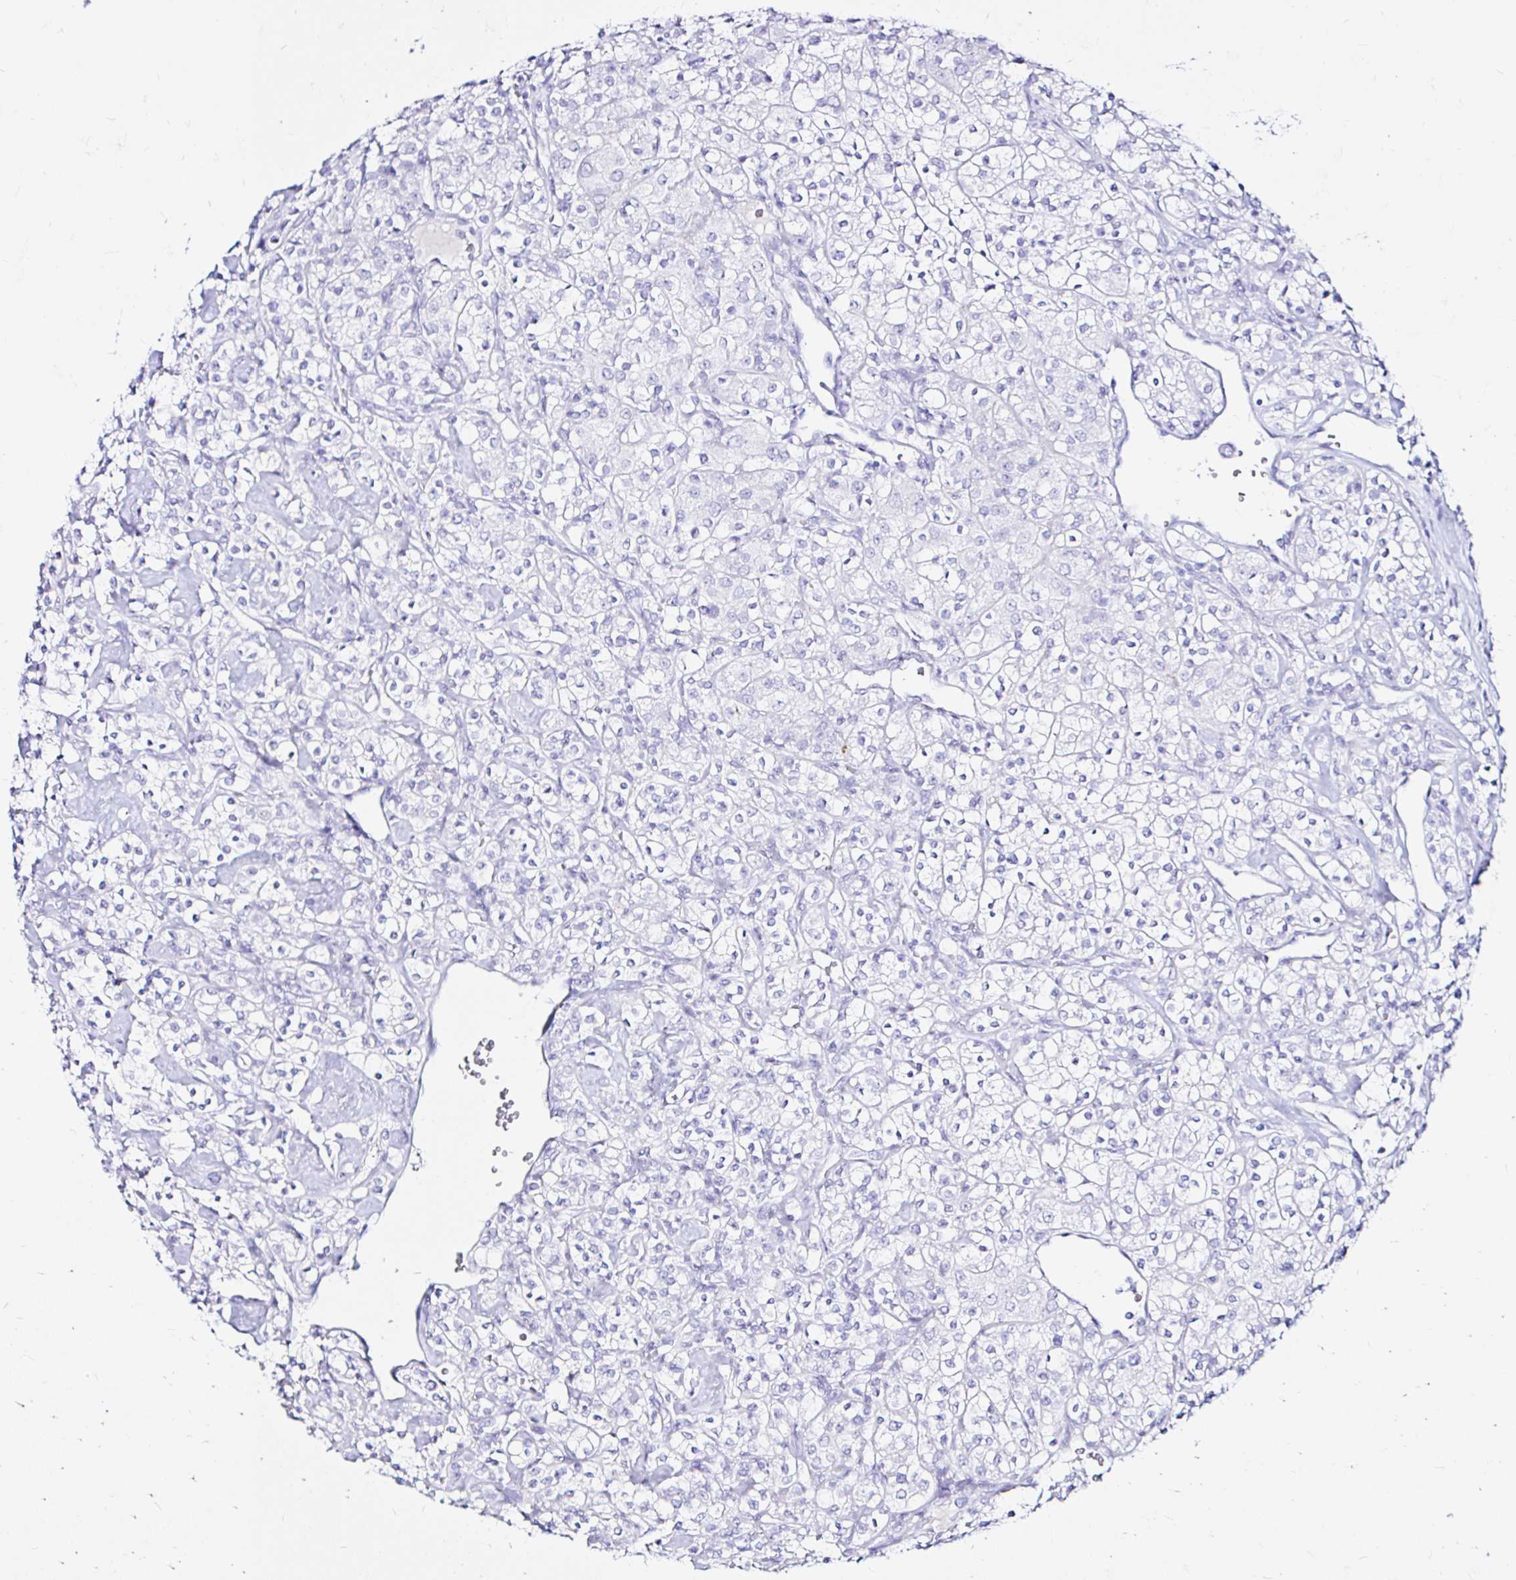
{"staining": {"intensity": "negative", "quantity": "none", "location": "none"}, "tissue": "renal cancer", "cell_type": "Tumor cells", "image_type": "cancer", "snomed": [{"axis": "morphology", "description": "Adenocarcinoma, NOS"}, {"axis": "topography", "description": "Kidney"}], "caption": "The immunohistochemistry (IHC) image has no significant positivity in tumor cells of renal adenocarcinoma tissue.", "gene": "ZNF432", "patient": {"sex": "male", "age": 77}}